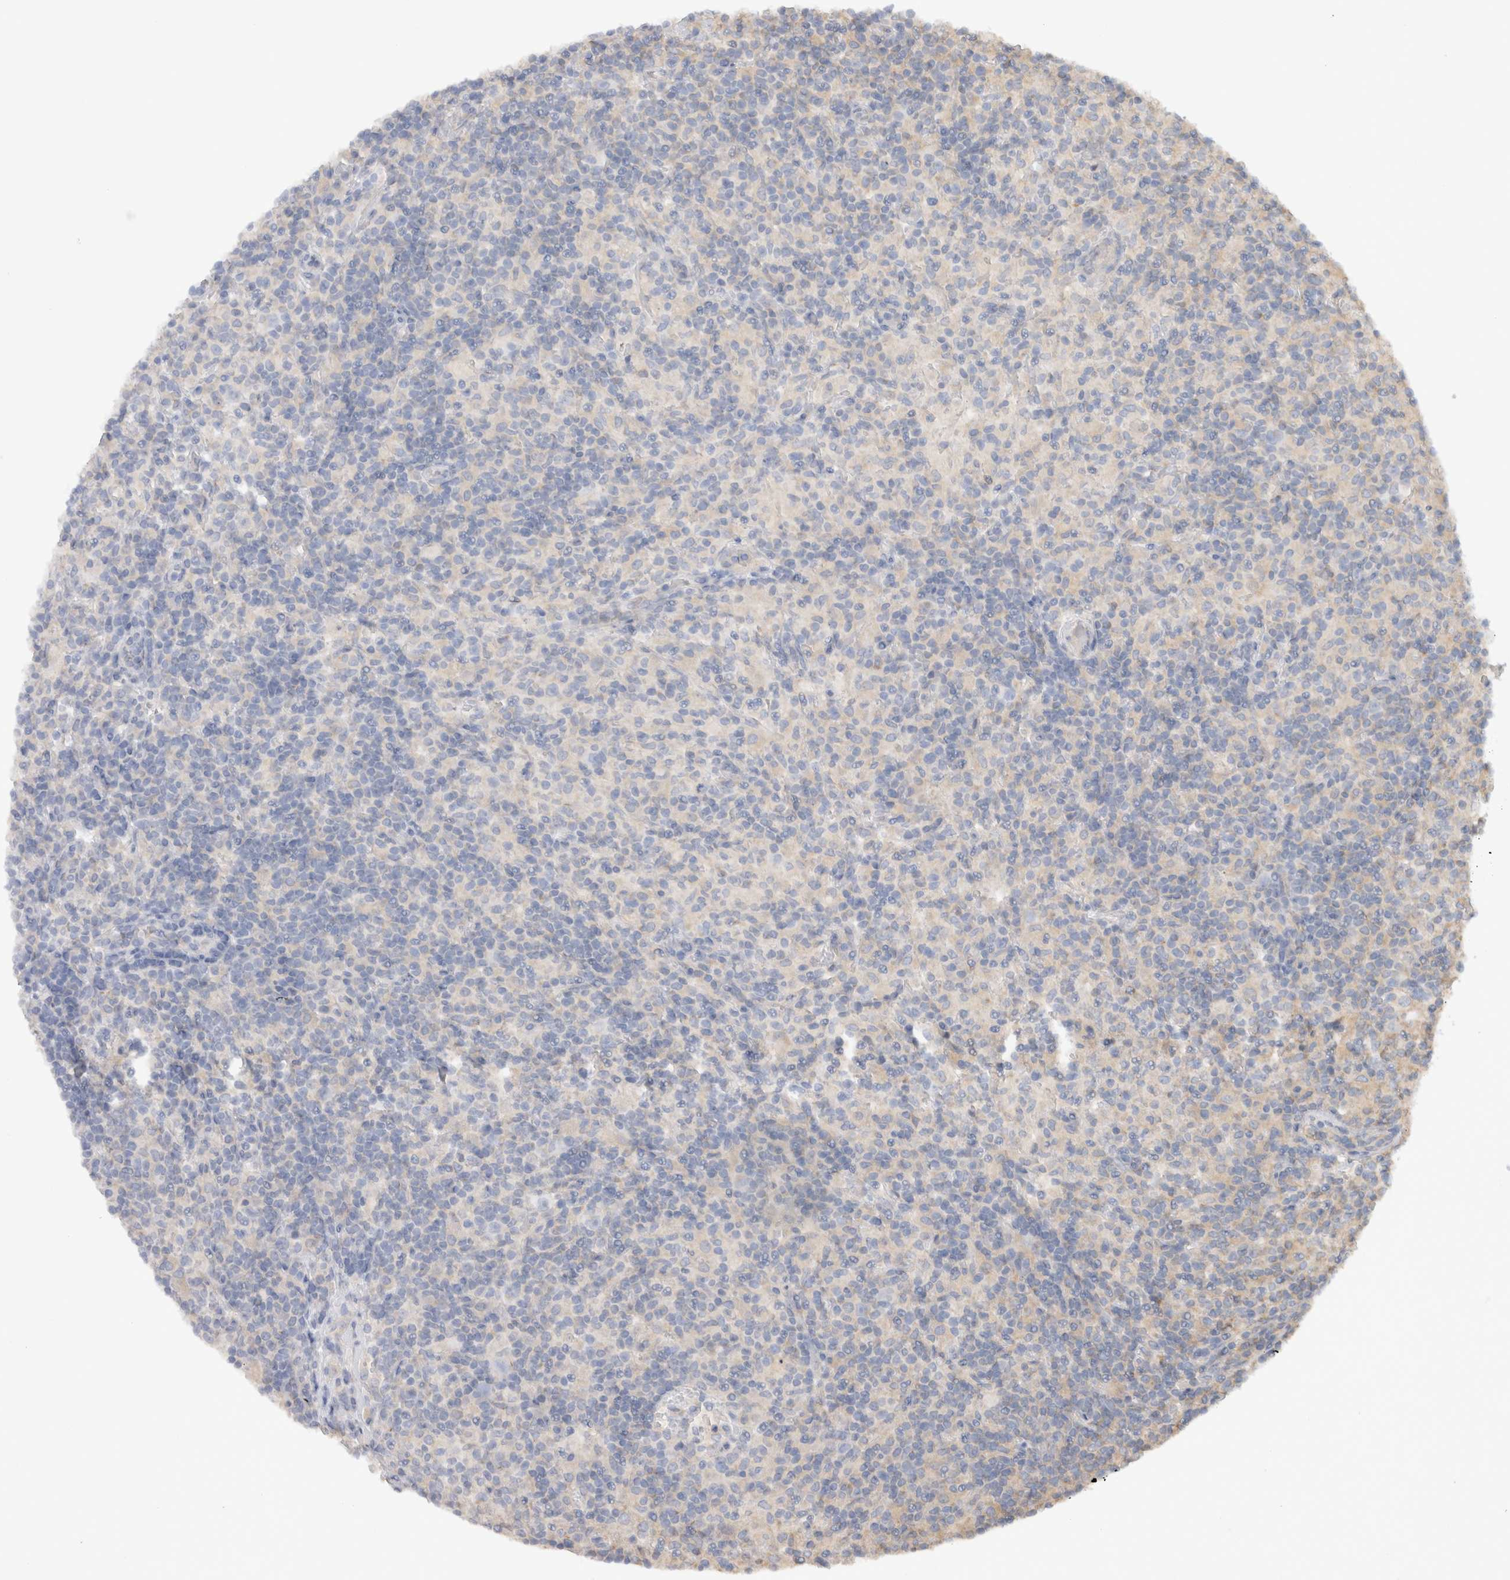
{"staining": {"intensity": "negative", "quantity": "none", "location": "none"}, "tissue": "lymphoma", "cell_type": "Tumor cells", "image_type": "cancer", "snomed": [{"axis": "morphology", "description": "Hodgkin's disease, NOS"}, {"axis": "topography", "description": "Lymph node"}], "caption": "Immunohistochemistry of Hodgkin's disease reveals no positivity in tumor cells.", "gene": "GAS1", "patient": {"sex": "male", "age": 70}}